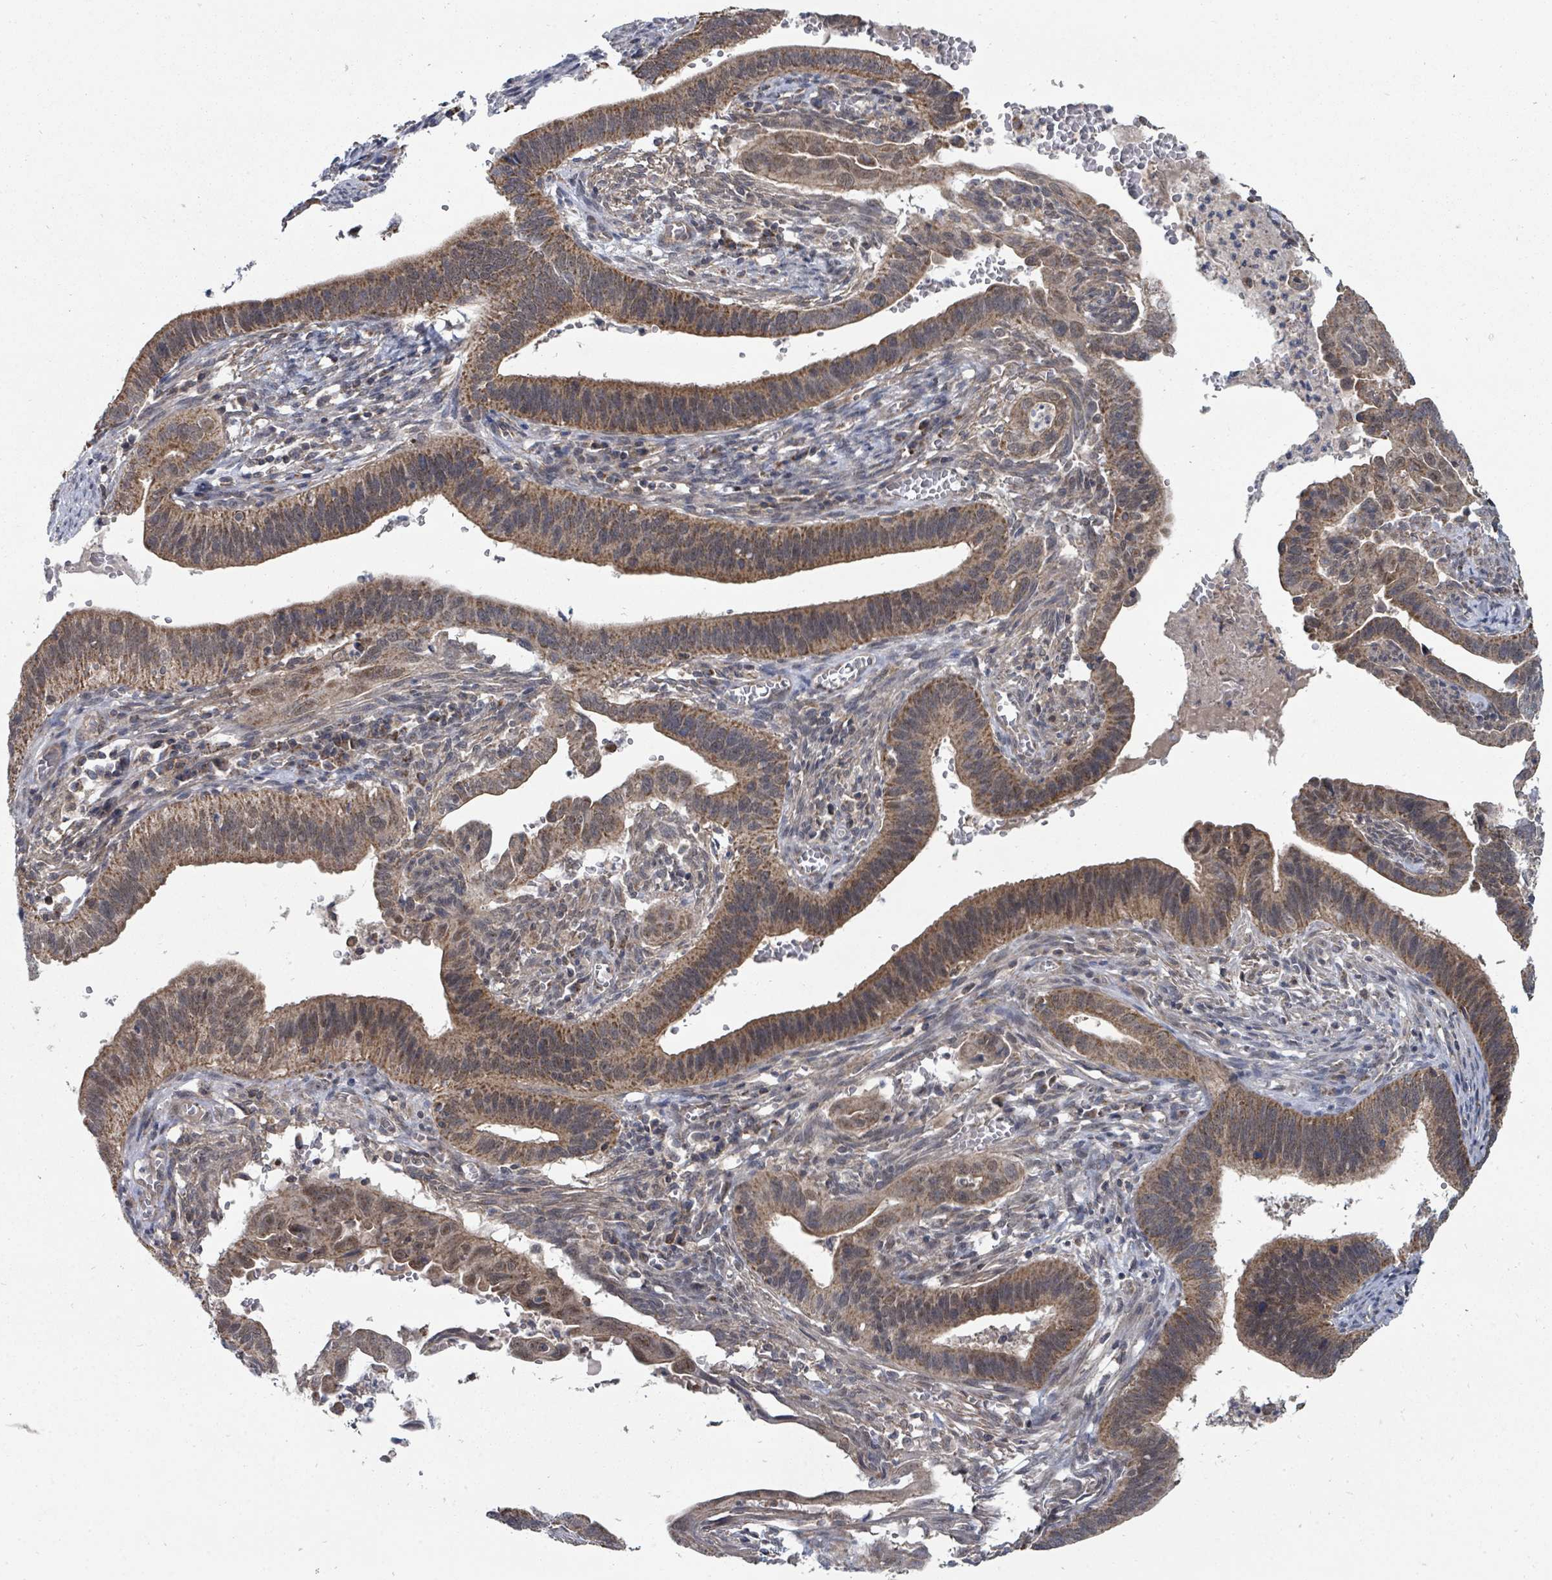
{"staining": {"intensity": "moderate", "quantity": ">75%", "location": "cytoplasmic/membranous,nuclear"}, "tissue": "cervical cancer", "cell_type": "Tumor cells", "image_type": "cancer", "snomed": [{"axis": "morphology", "description": "Adenocarcinoma, NOS"}, {"axis": "topography", "description": "Cervix"}], "caption": "Moderate cytoplasmic/membranous and nuclear protein positivity is identified in approximately >75% of tumor cells in cervical cancer.", "gene": "MAGOHB", "patient": {"sex": "female", "age": 42}}